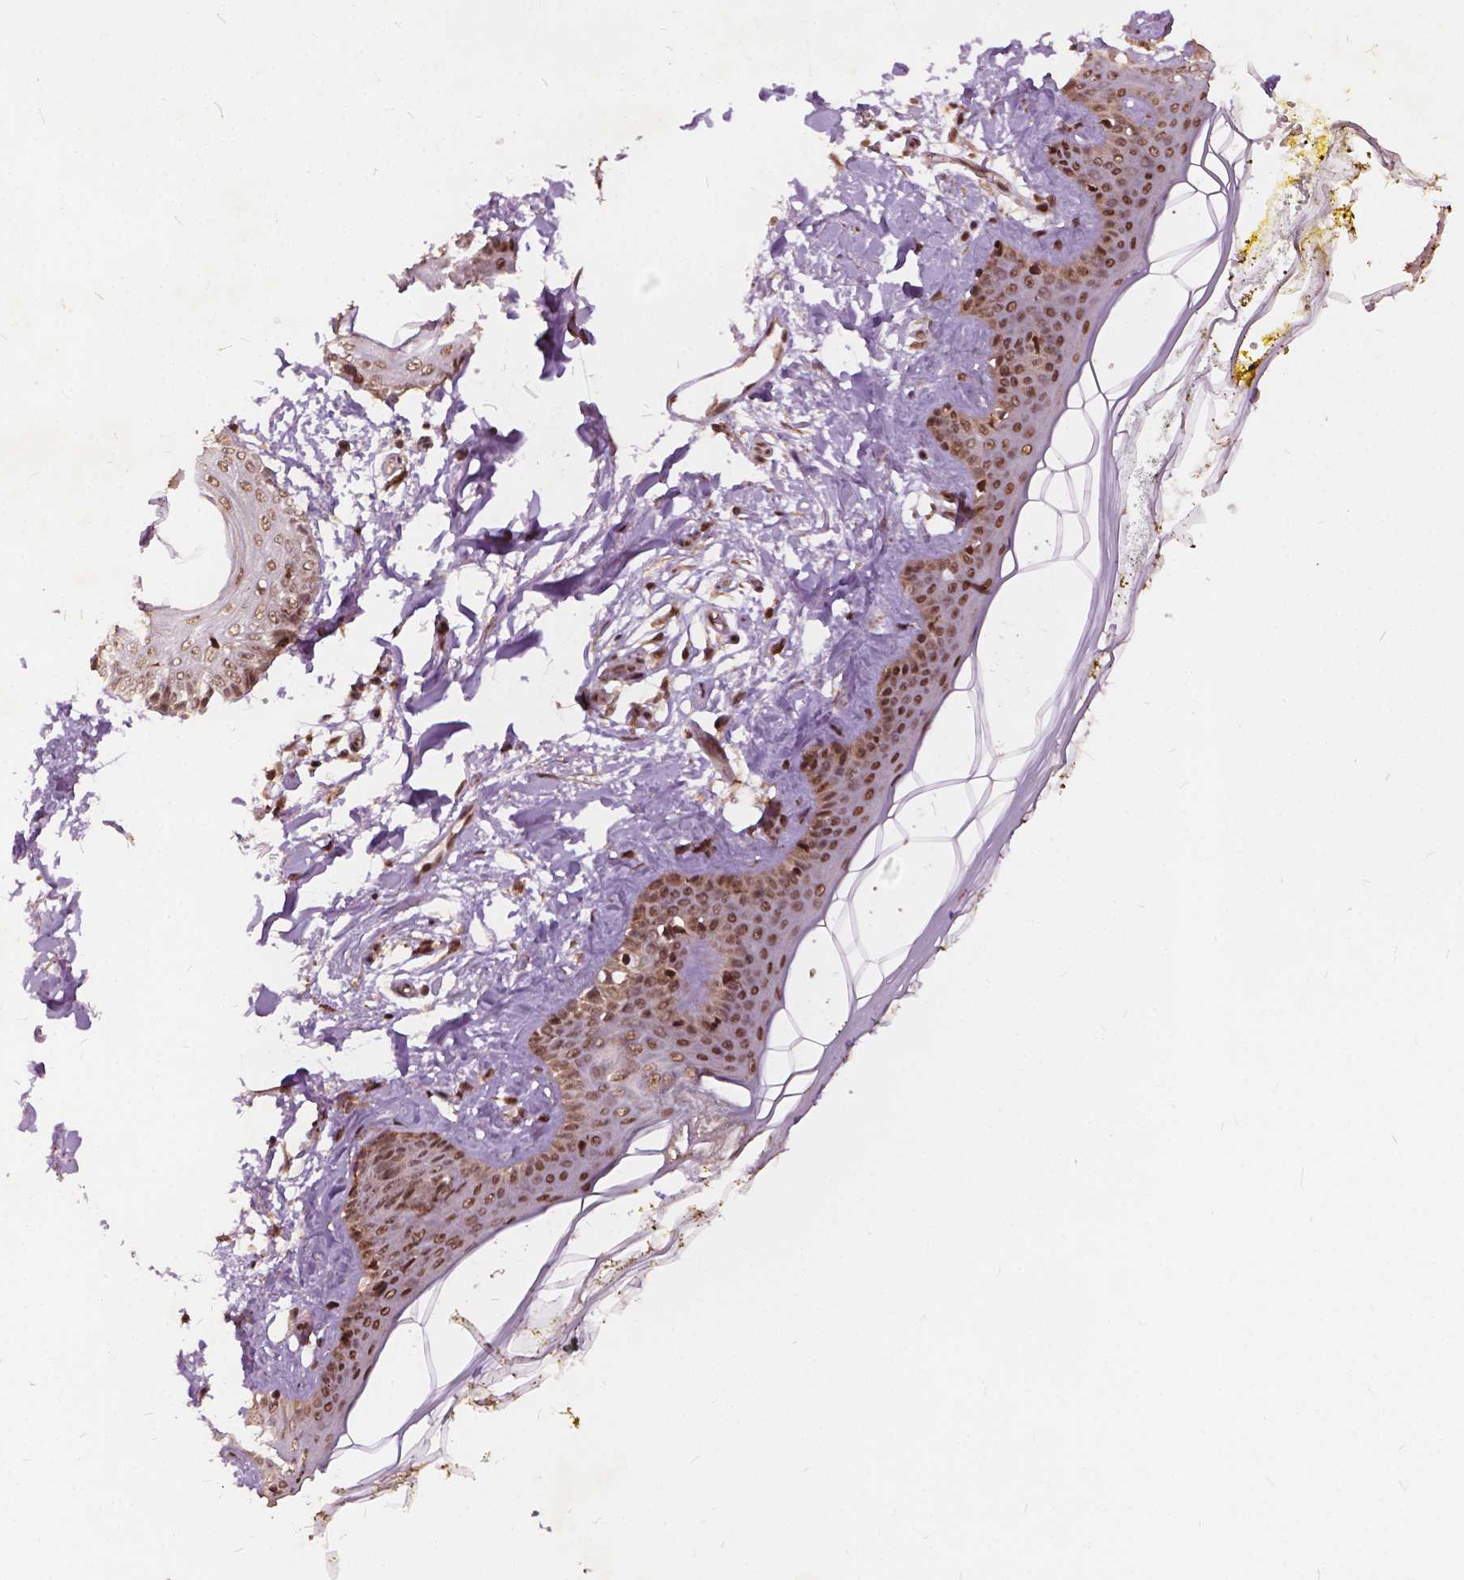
{"staining": {"intensity": "moderate", "quantity": ">75%", "location": "nuclear"}, "tissue": "skin", "cell_type": "Fibroblasts", "image_type": "normal", "snomed": [{"axis": "morphology", "description": "Normal tissue, NOS"}, {"axis": "topography", "description": "Skin"}], "caption": "IHC of normal skin shows medium levels of moderate nuclear staining in approximately >75% of fibroblasts.", "gene": "GPS2", "patient": {"sex": "female", "age": 34}}